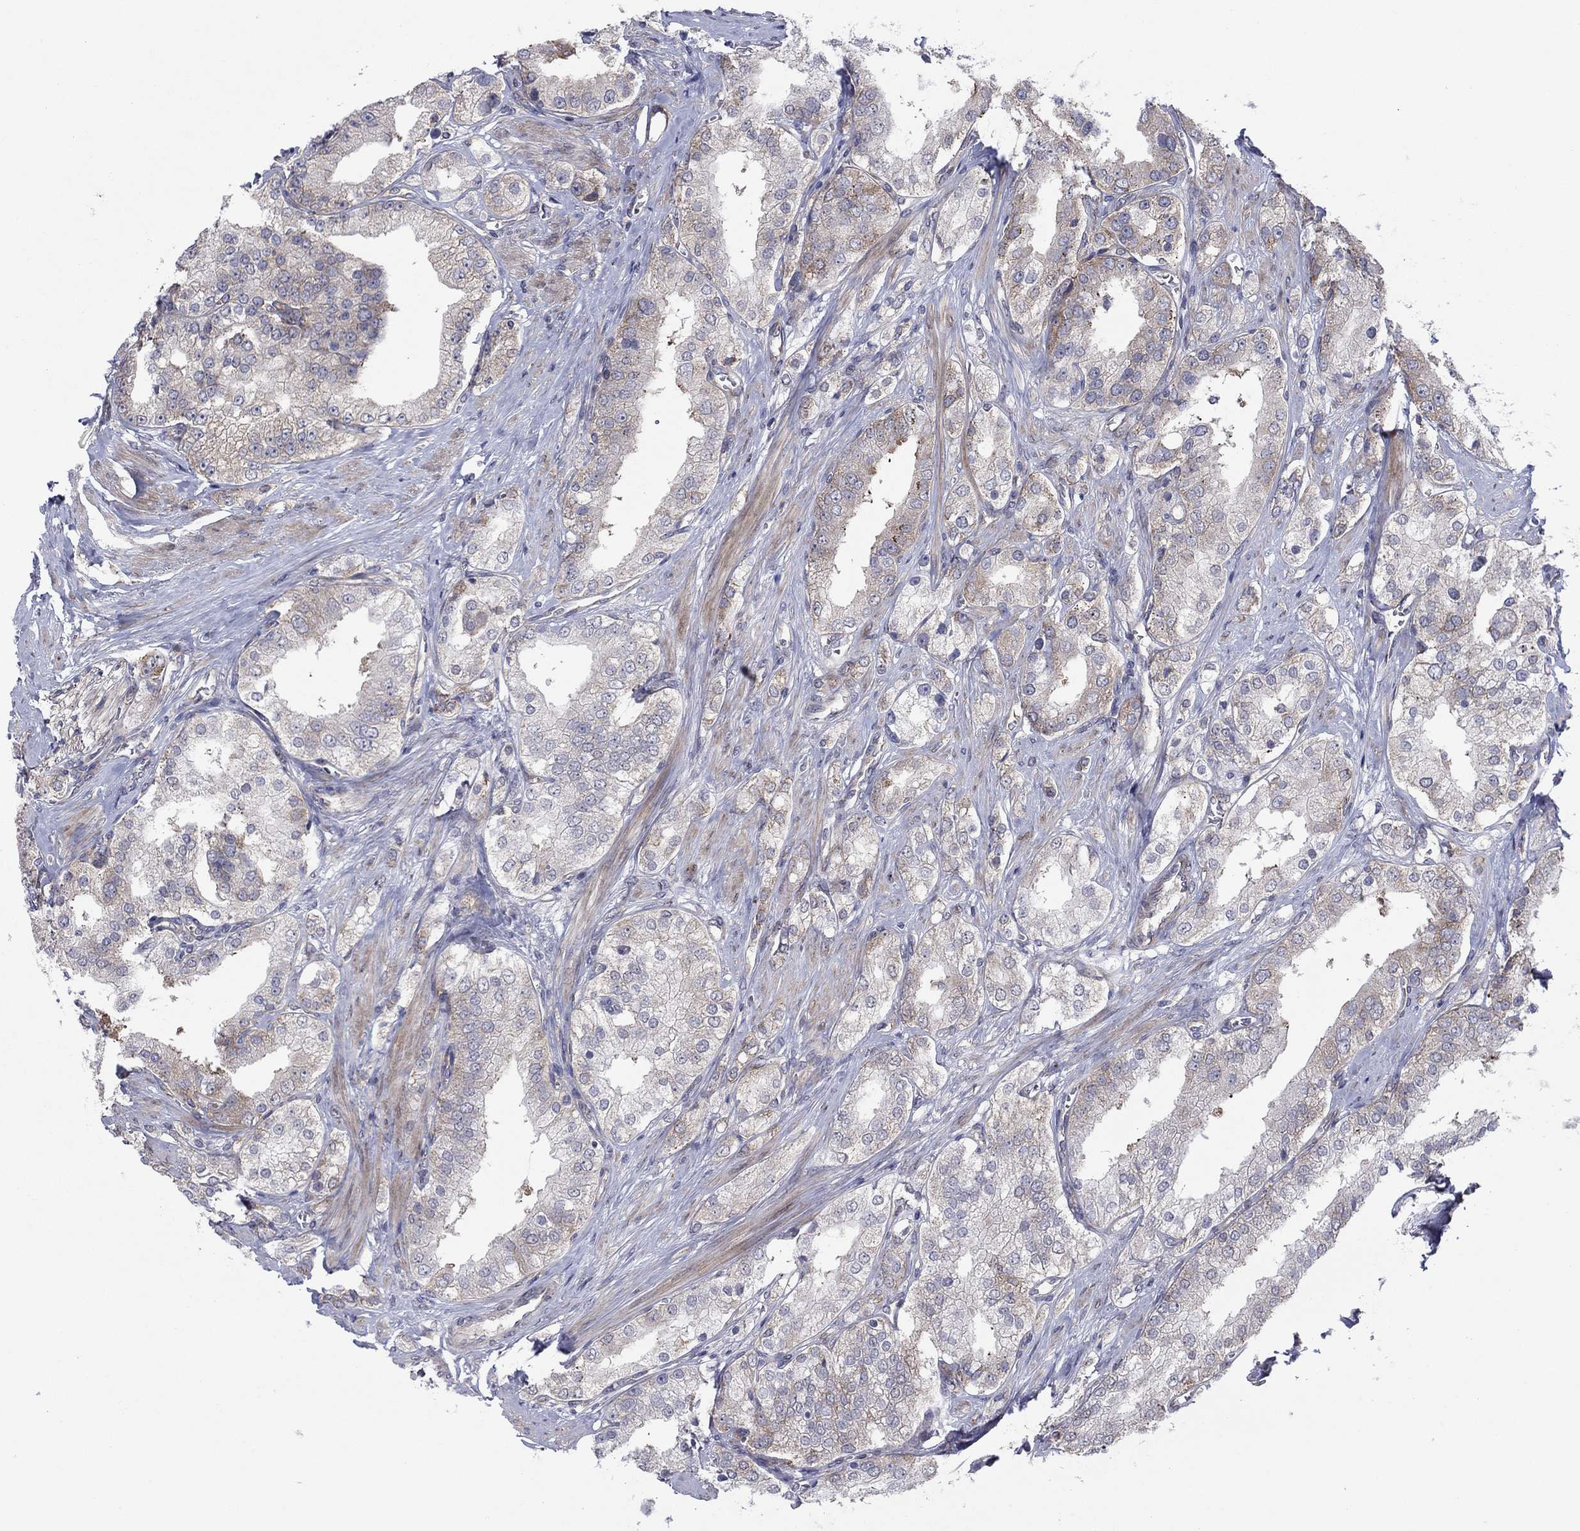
{"staining": {"intensity": "weak", "quantity": "<25%", "location": "cytoplasmic/membranous"}, "tissue": "prostate cancer", "cell_type": "Tumor cells", "image_type": "cancer", "snomed": [{"axis": "morphology", "description": "Adenocarcinoma, NOS"}, {"axis": "topography", "description": "Prostate and seminal vesicle, NOS"}, {"axis": "topography", "description": "Prostate"}], "caption": "Prostate adenocarcinoma was stained to show a protein in brown. There is no significant positivity in tumor cells.", "gene": "GPR155", "patient": {"sex": "male", "age": 67}}